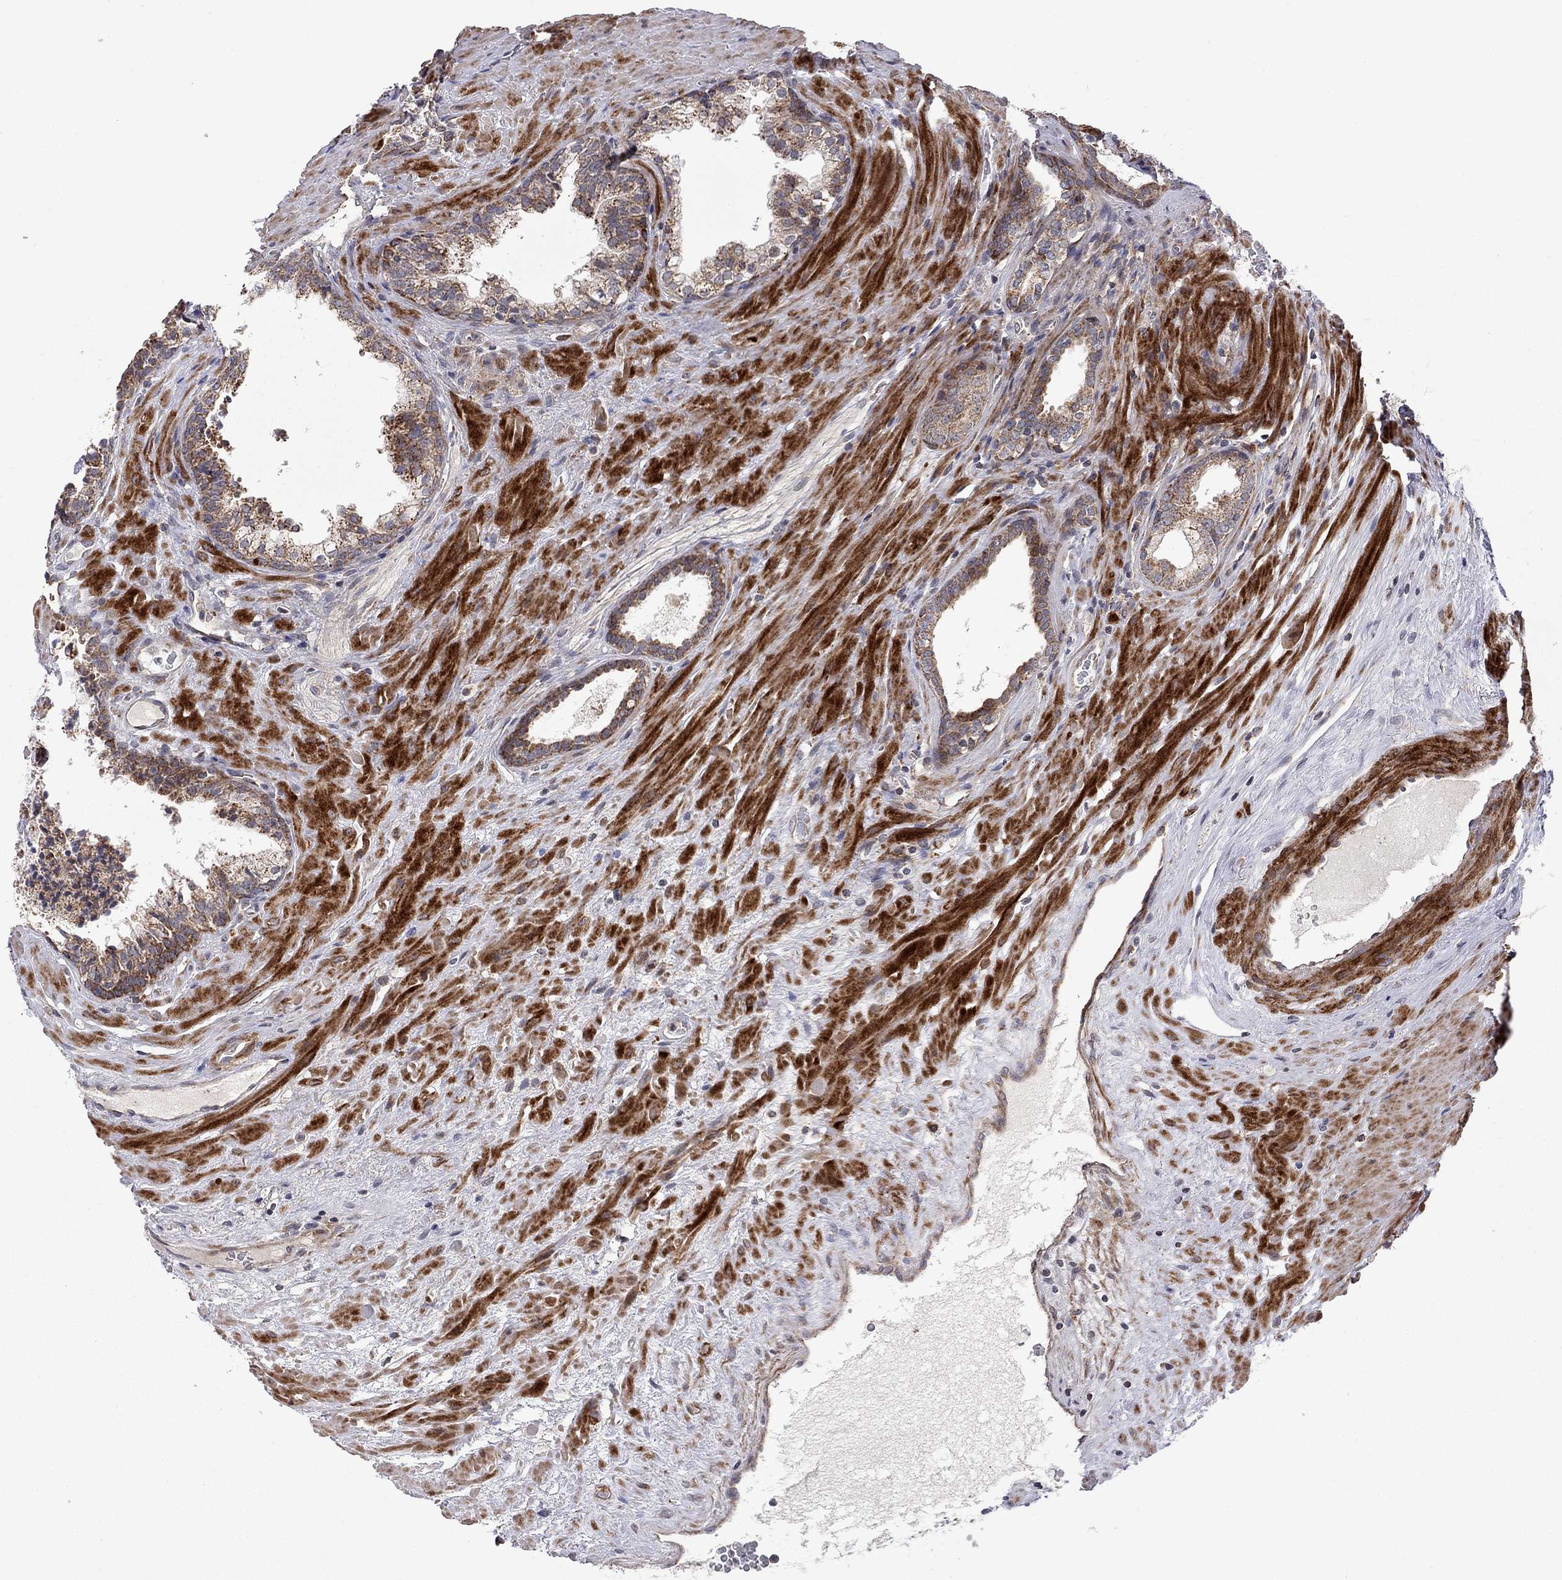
{"staining": {"intensity": "moderate", "quantity": "<25%", "location": "cytoplasmic/membranous"}, "tissue": "prostate cancer", "cell_type": "Tumor cells", "image_type": "cancer", "snomed": [{"axis": "morphology", "description": "Adenocarcinoma, NOS"}, {"axis": "topography", "description": "Prostate"}], "caption": "Immunohistochemical staining of prostate adenocarcinoma reveals low levels of moderate cytoplasmic/membranous staining in approximately <25% of tumor cells.", "gene": "IDS", "patient": {"sex": "male", "age": 66}}